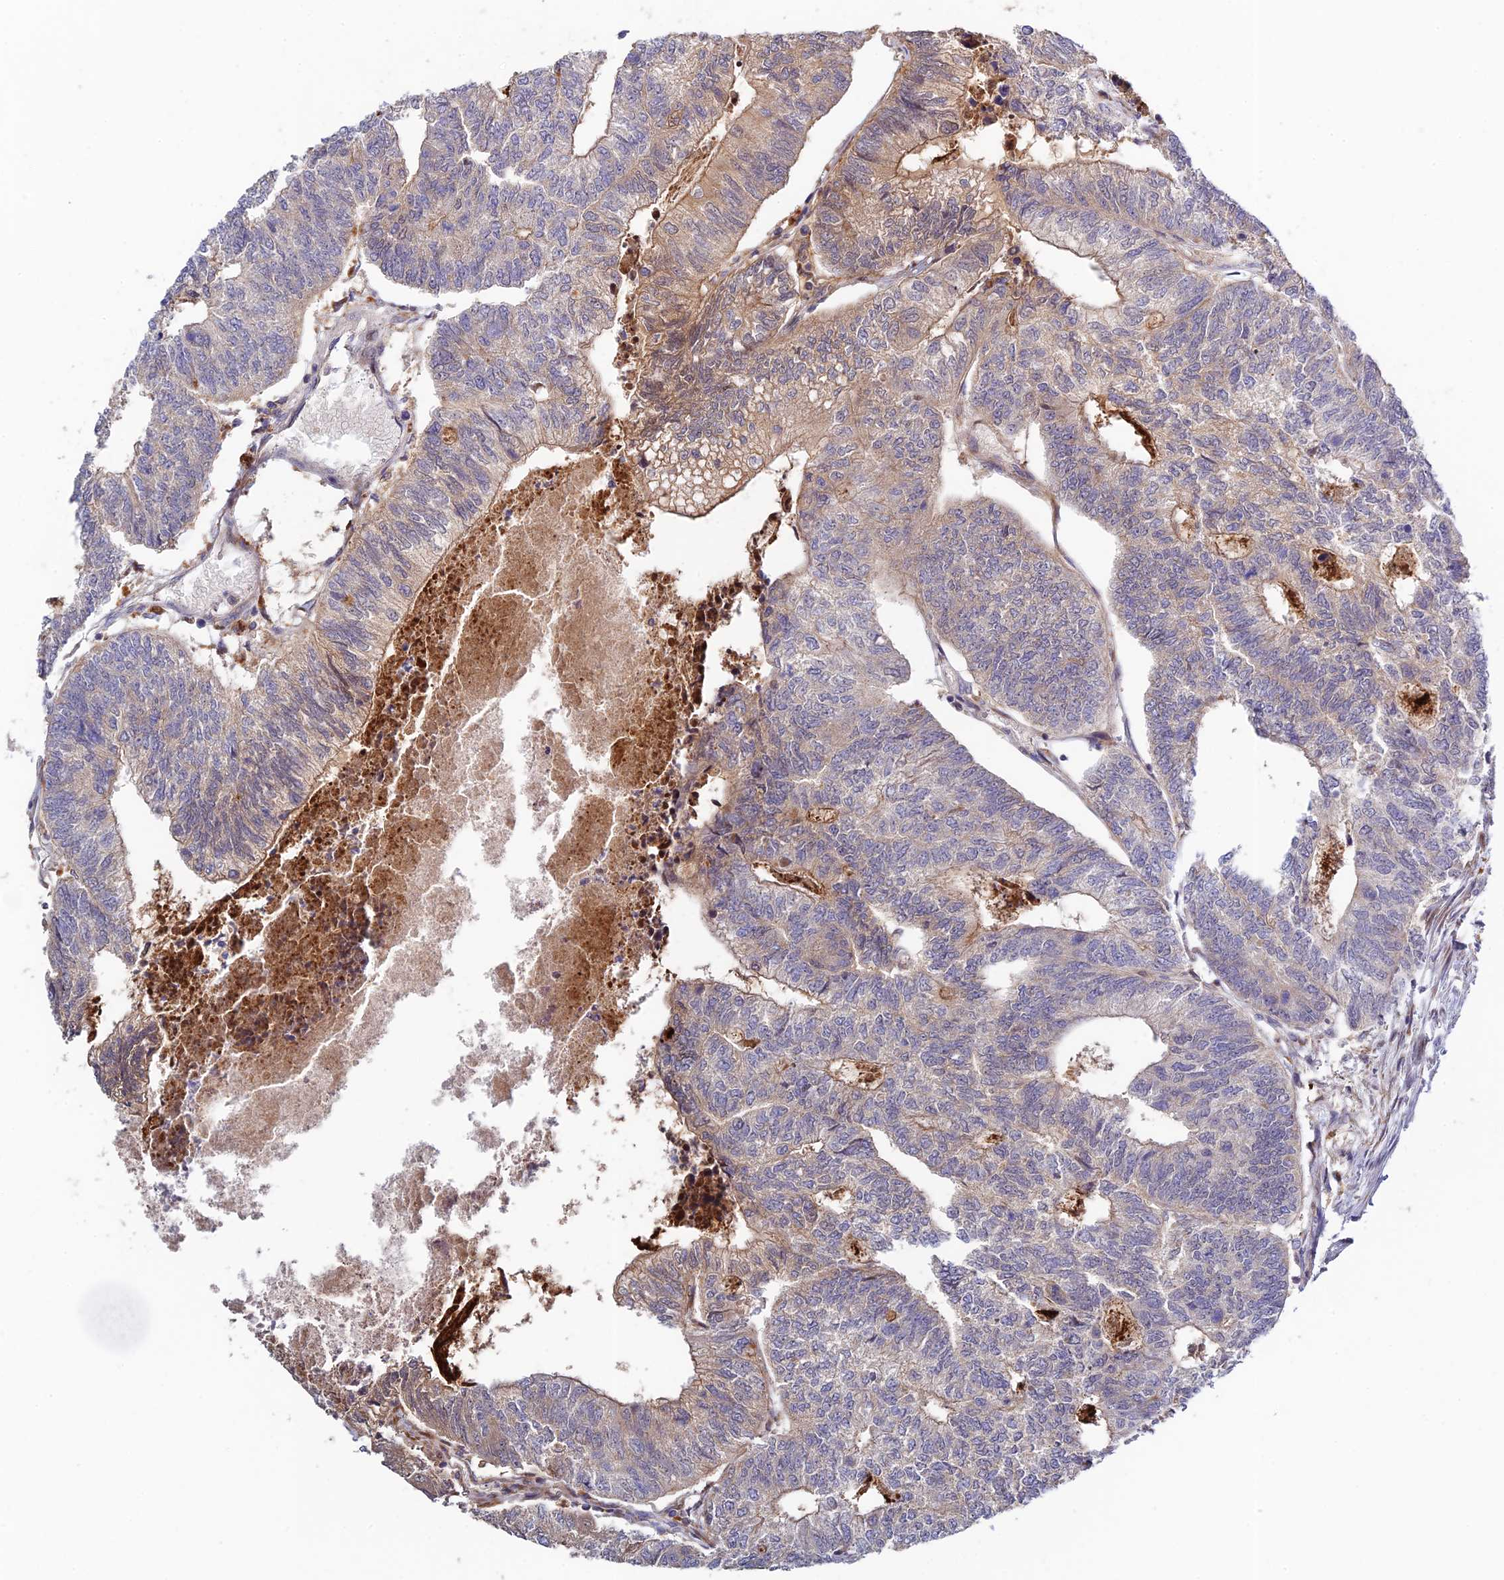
{"staining": {"intensity": "weak", "quantity": "<25%", "location": "cytoplasmic/membranous"}, "tissue": "colorectal cancer", "cell_type": "Tumor cells", "image_type": "cancer", "snomed": [{"axis": "morphology", "description": "Adenocarcinoma, NOS"}, {"axis": "topography", "description": "Colon"}], "caption": "Tumor cells are negative for protein expression in human adenocarcinoma (colorectal).", "gene": "FUOM", "patient": {"sex": "female", "age": 67}}